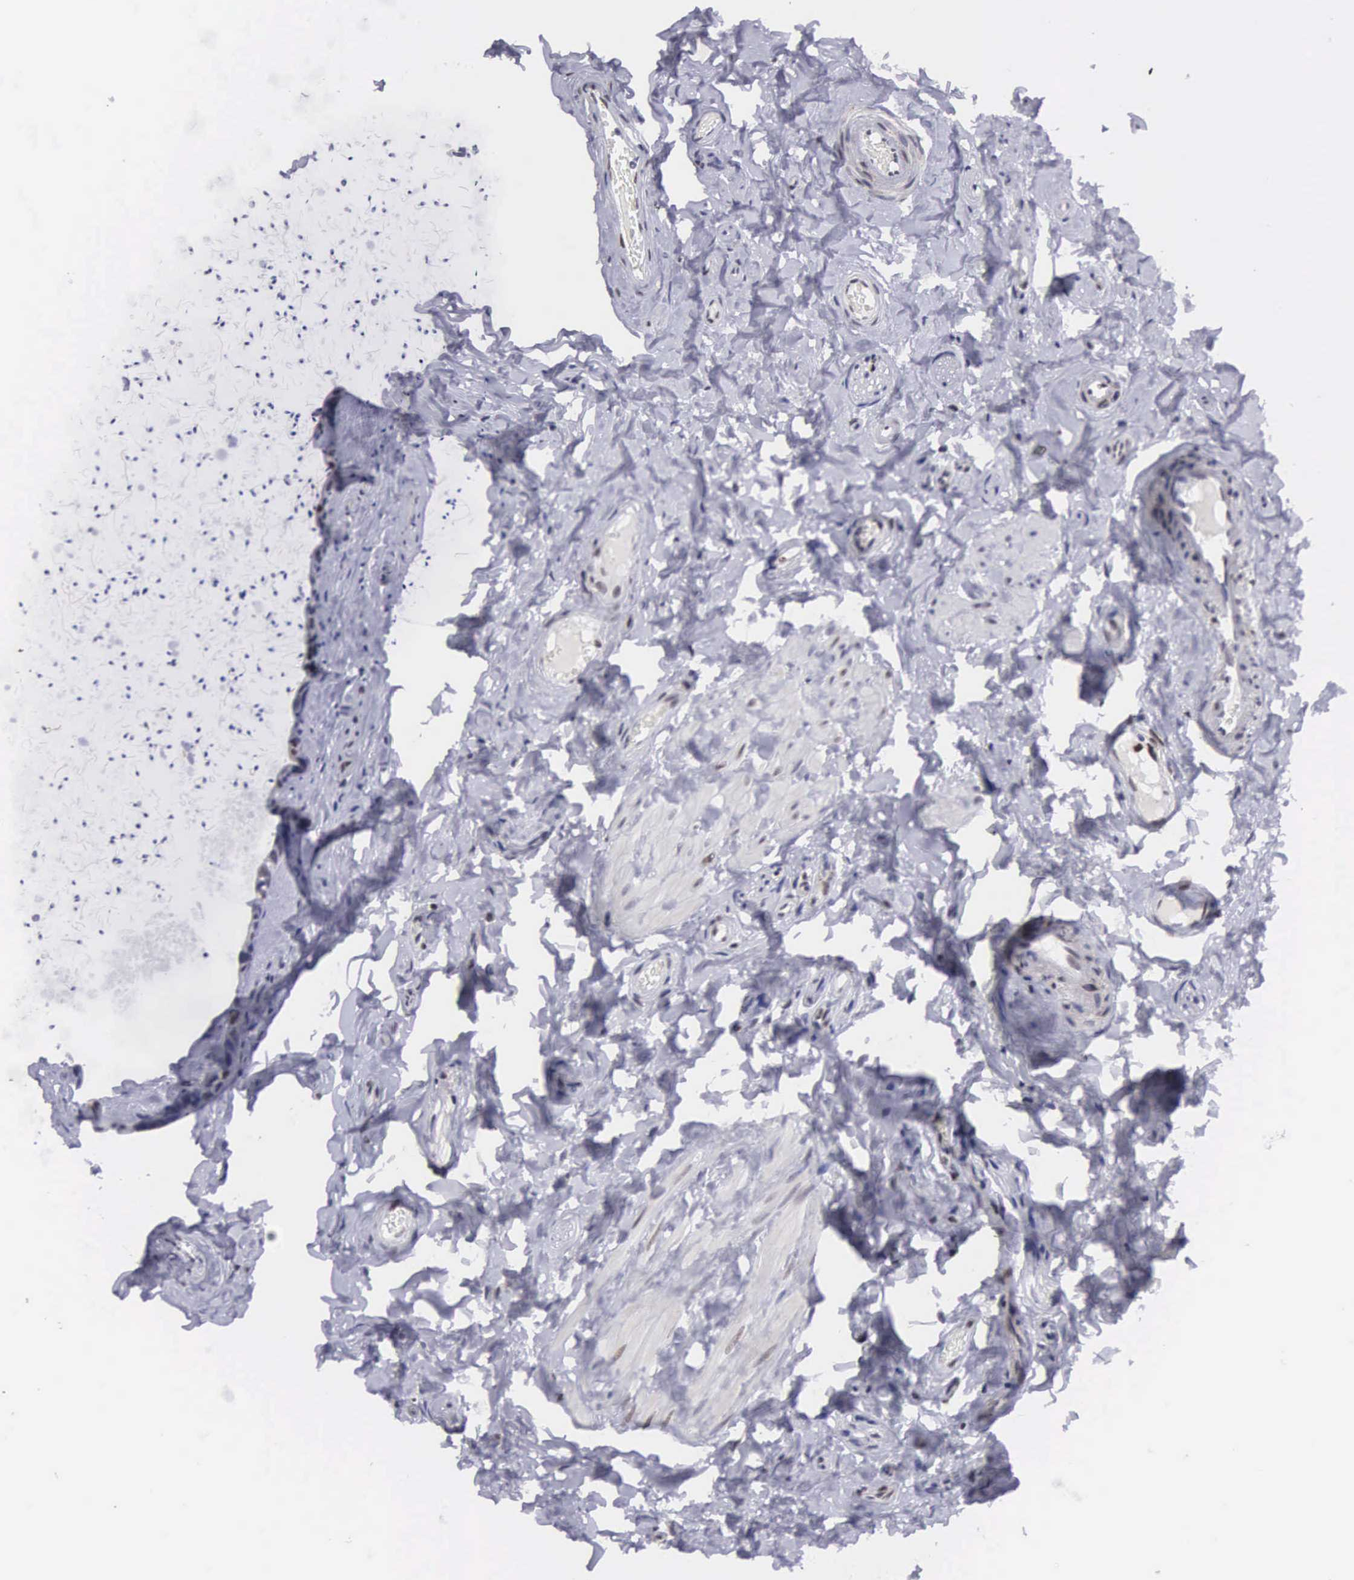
{"staining": {"intensity": "weak", "quantity": "25%-75%", "location": "nuclear"}, "tissue": "epididymis", "cell_type": "Glandular cells", "image_type": "normal", "snomed": [{"axis": "morphology", "description": "Normal tissue, NOS"}, {"axis": "topography", "description": "Epididymis"}], "caption": "Approximately 25%-75% of glandular cells in benign human epididymis reveal weak nuclear protein expression as visualized by brown immunohistochemical staining.", "gene": "ETV6", "patient": {"sex": "male", "age": 52}}